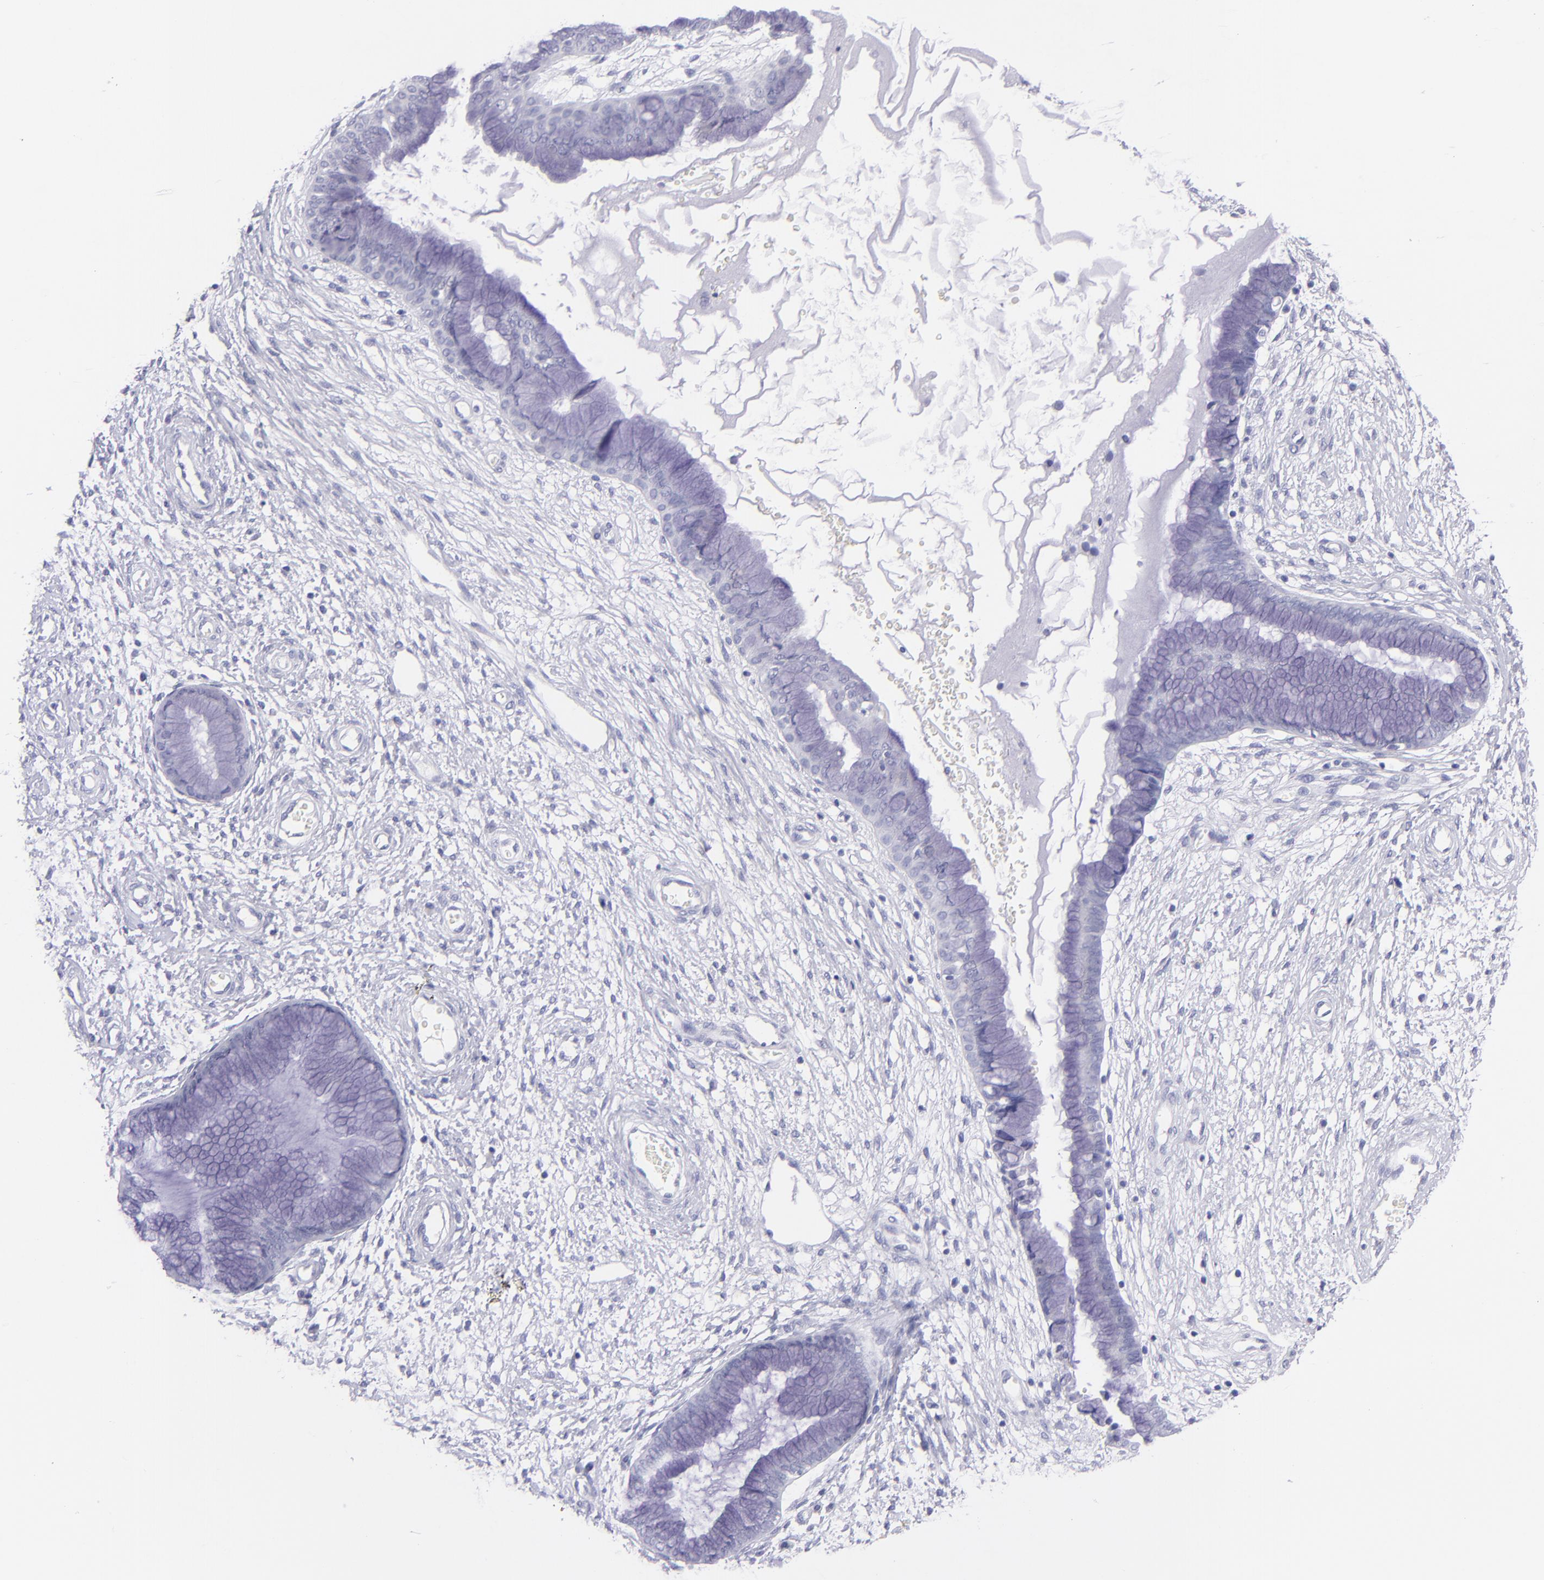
{"staining": {"intensity": "negative", "quantity": "none", "location": "none"}, "tissue": "cervix", "cell_type": "Glandular cells", "image_type": "normal", "snomed": [{"axis": "morphology", "description": "Normal tissue, NOS"}, {"axis": "topography", "description": "Cervix"}], "caption": "Histopathology image shows no protein positivity in glandular cells of unremarkable cervix. Brightfield microscopy of IHC stained with DAB (3,3'-diaminobenzidine) (brown) and hematoxylin (blue), captured at high magnification.", "gene": "CNP", "patient": {"sex": "female", "age": 55}}